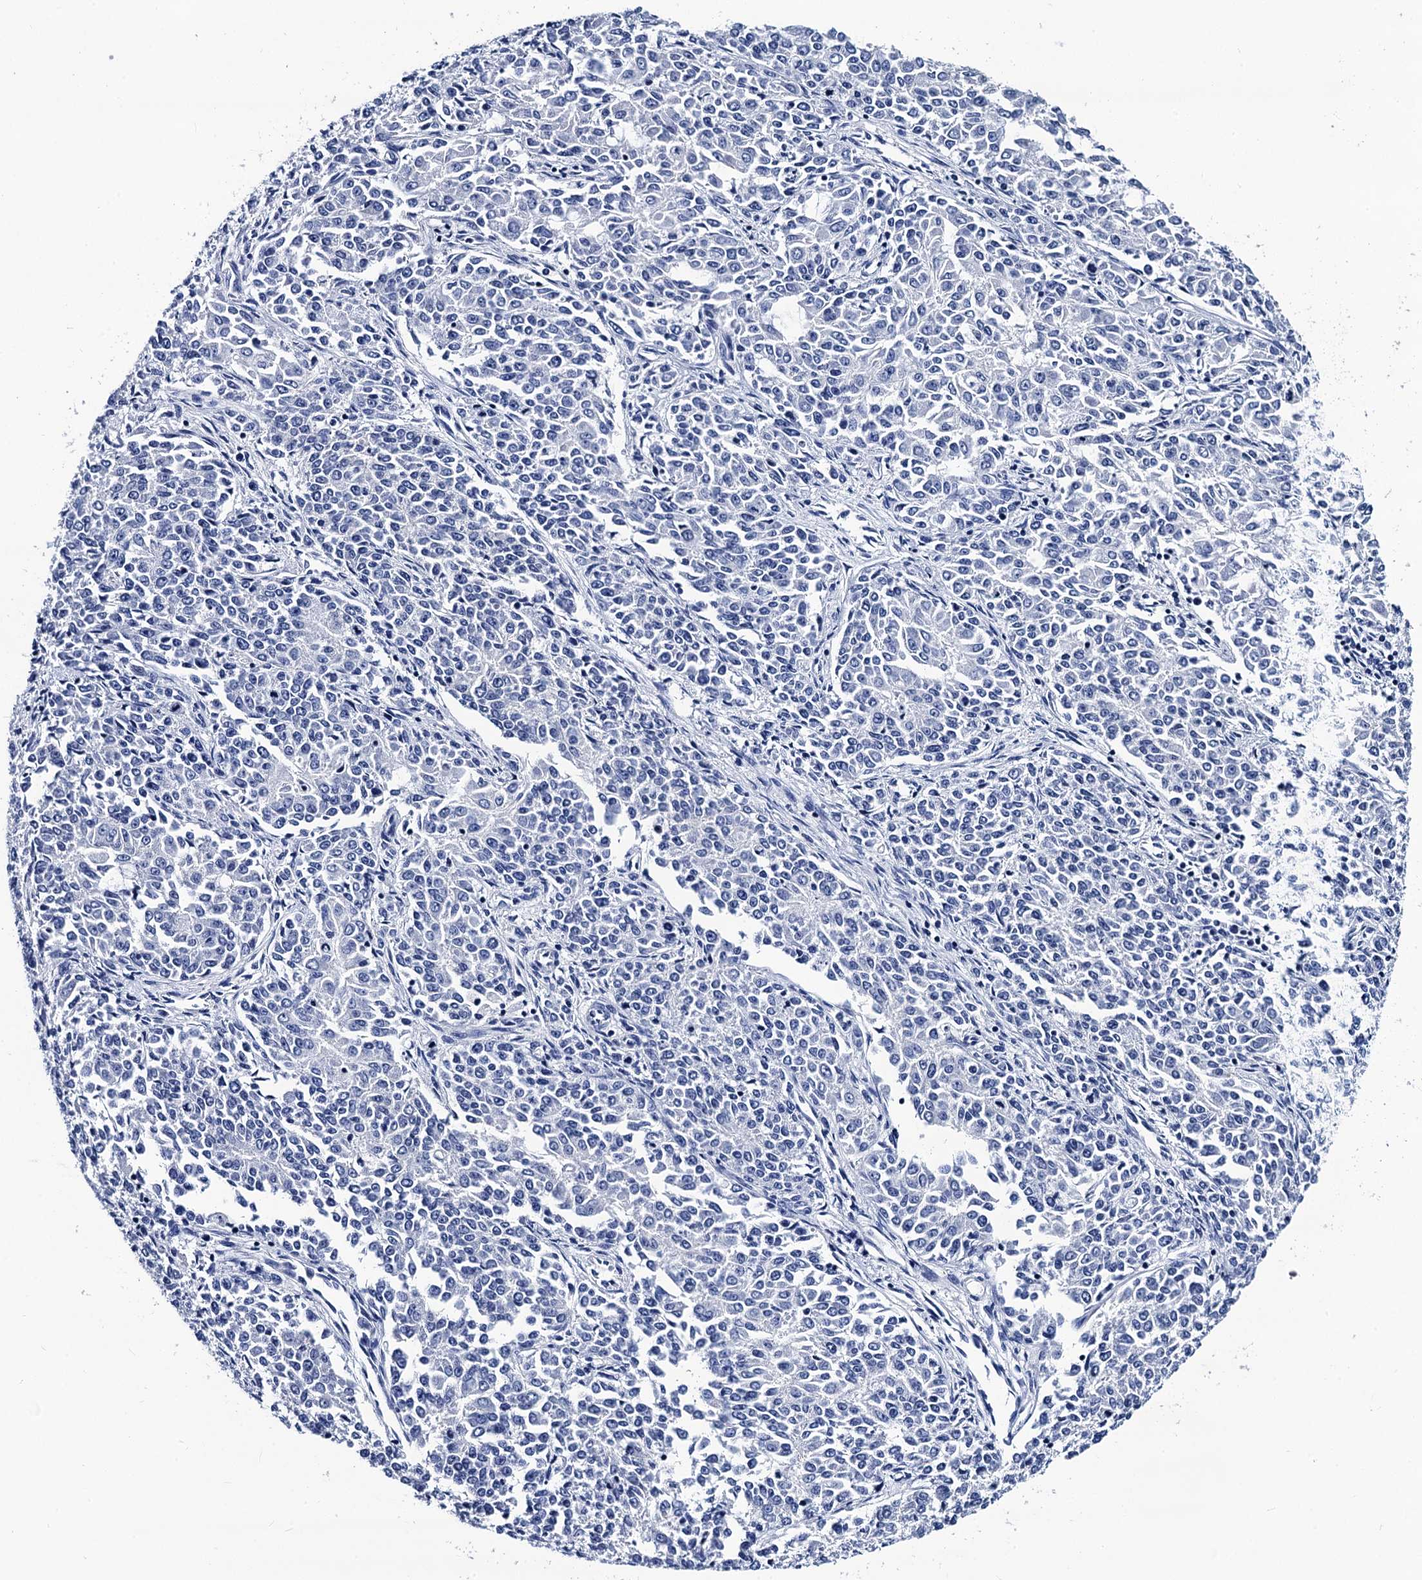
{"staining": {"intensity": "negative", "quantity": "none", "location": "none"}, "tissue": "endometrial cancer", "cell_type": "Tumor cells", "image_type": "cancer", "snomed": [{"axis": "morphology", "description": "Adenocarcinoma, NOS"}, {"axis": "topography", "description": "Endometrium"}], "caption": "Tumor cells are negative for brown protein staining in endometrial cancer (adenocarcinoma). Nuclei are stained in blue.", "gene": "LRRC30", "patient": {"sex": "female", "age": 50}}